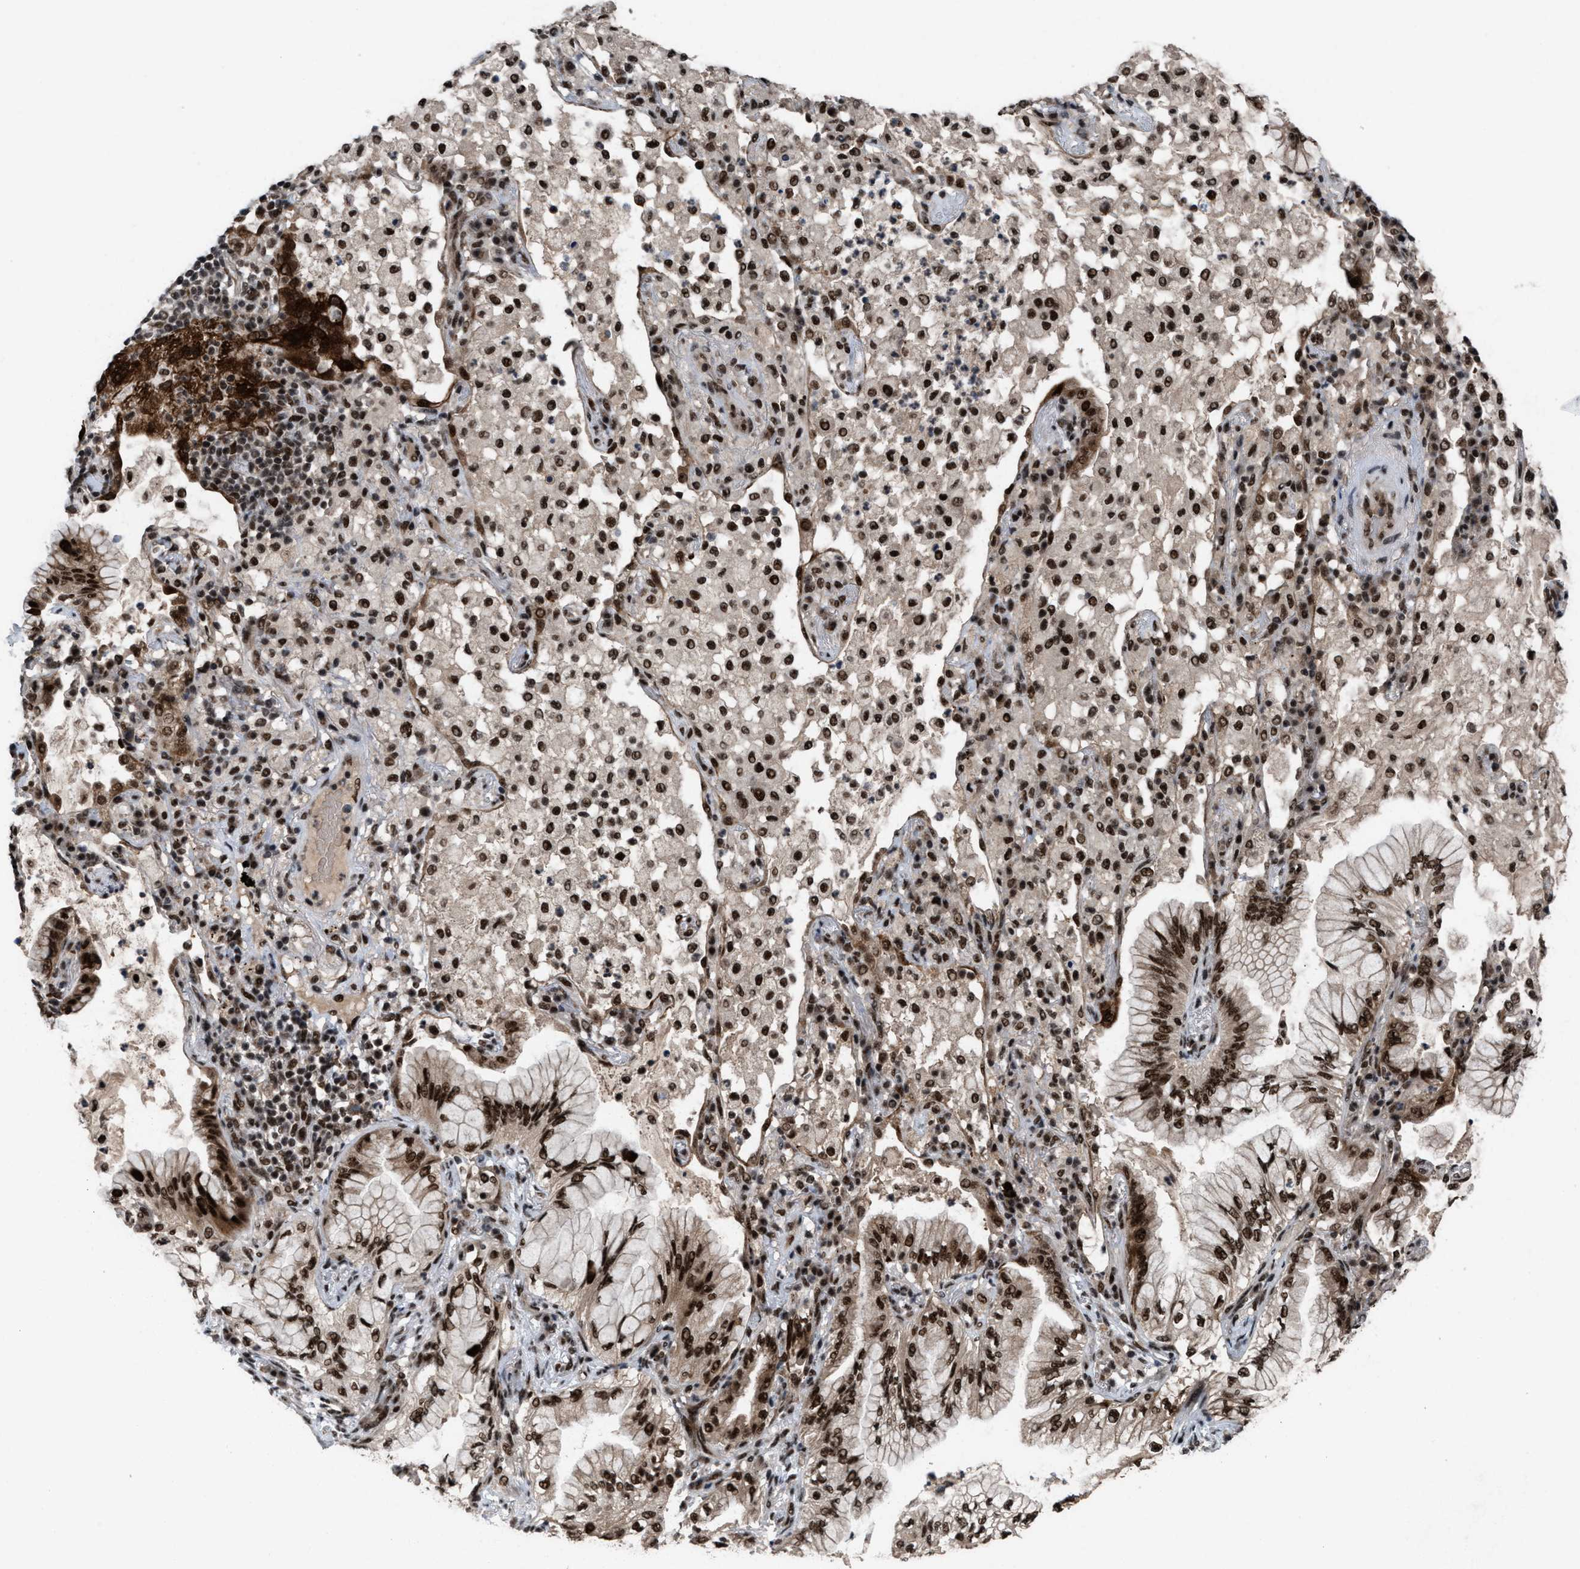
{"staining": {"intensity": "strong", "quantity": ">75%", "location": "cytoplasmic/membranous,nuclear"}, "tissue": "lung cancer", "cell_type": "Tumor cells", "image_type": "cancer", "snomed": [{"axis": "morphology", "description": "Adenocarcinoma, NOS"}, {"axis": "topography", "description": "Lung"}], "caption": "Immunohistochemistry photomicrograph of neoplastic tissue: adenocarcinoma (lung) stained using immunohistochemistry reveals high levels of strong protein expression localized specifically in the cytoplasmic/membranous and nuclear of tumor cells, appearing as a cytoplasmic/membranous and nuclear brown color.", "gene": "PRPF4", "patient": {"sex": "female", "age": 70}}